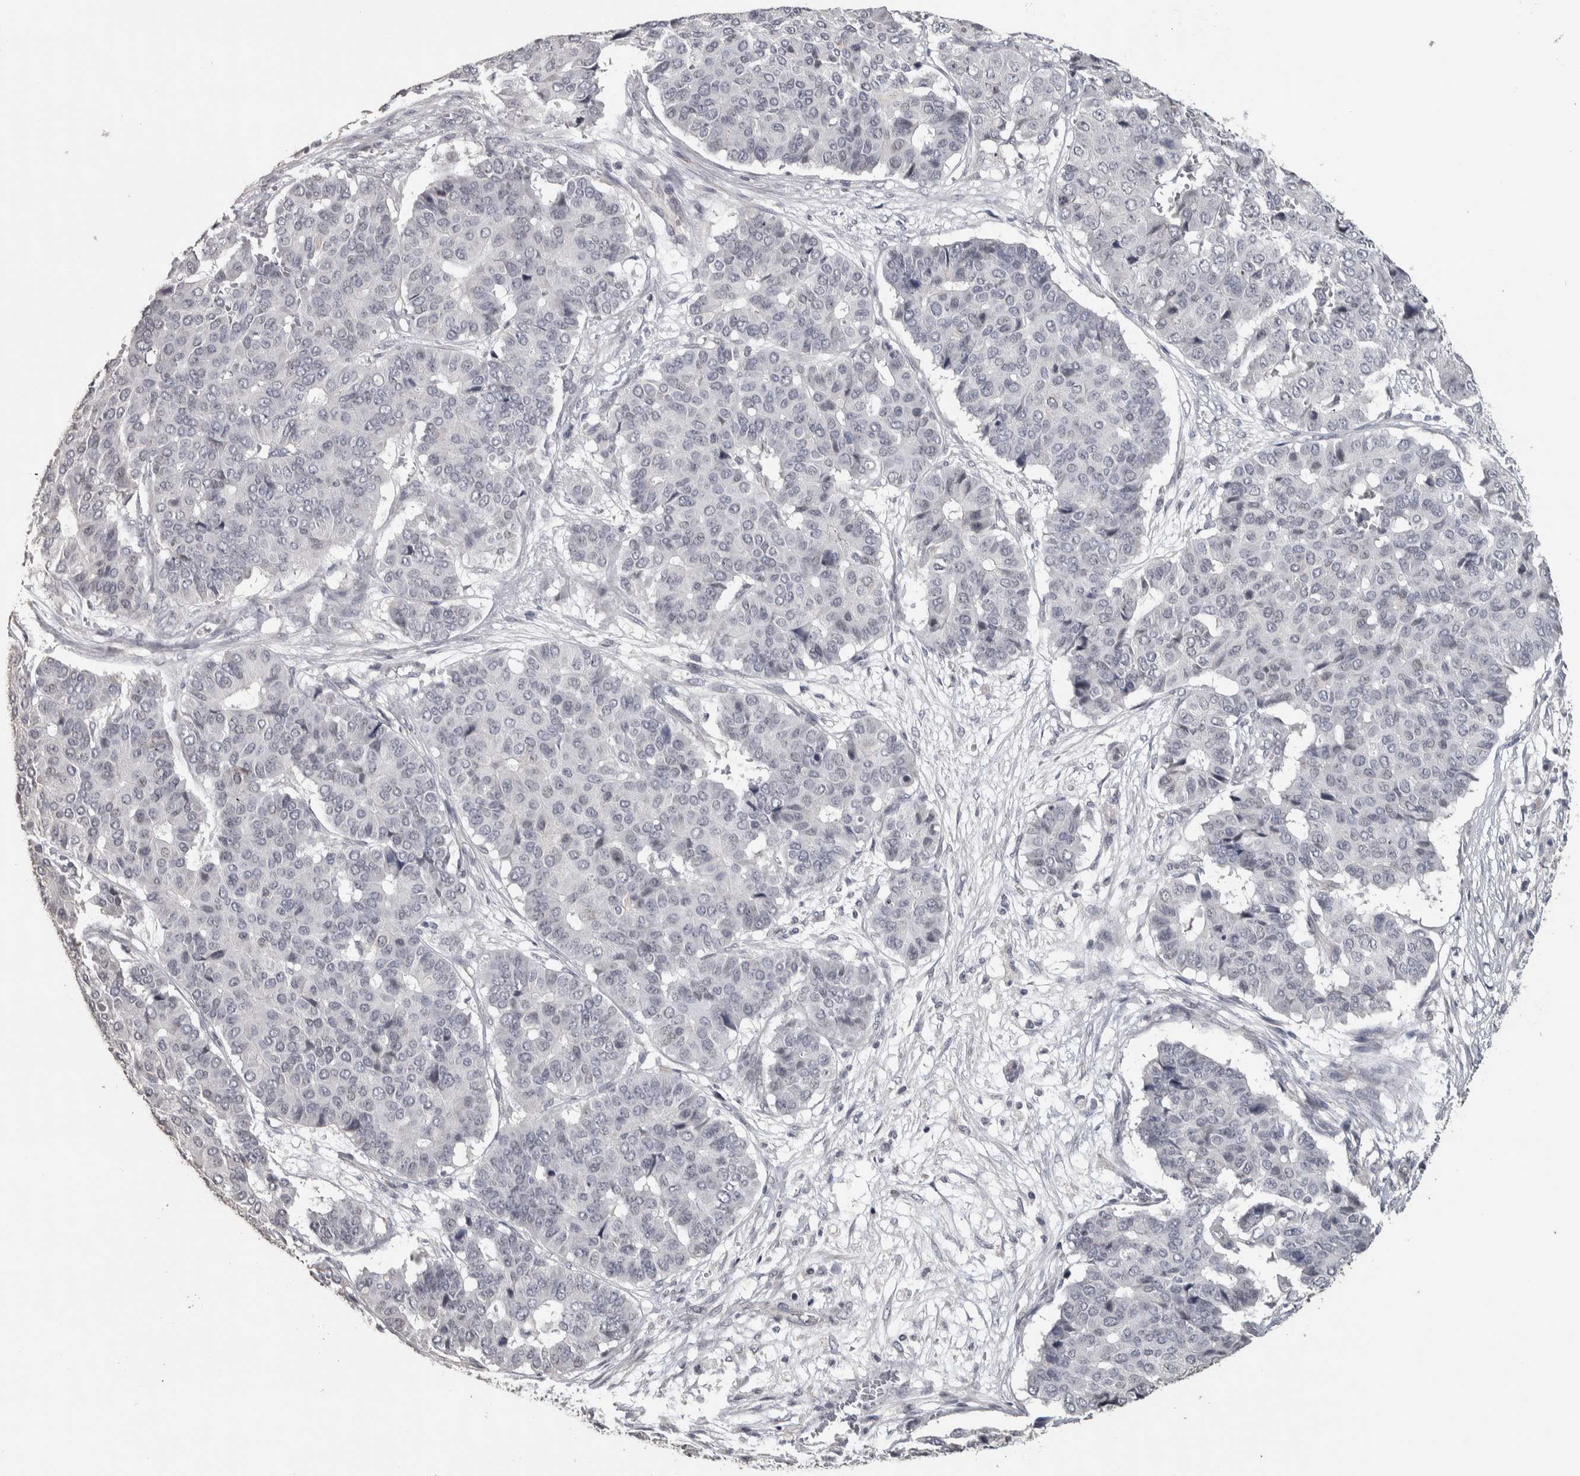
{"staining": {"intensity": "negative", "quantity": "none", "location": "none"}, "tissue": "pancreatic cancer", "cell_type": "Tumor cells", "image_type": "cancer", "snomed": [{"axis": "morphology", "description": "Adenocarcinoma, NOS"}, {"axis": "topography", "description": "Pancreas"}], "caption": "Tumor cells are negative for brown protein staining in pancreatic cancer.", "gene": "NECAB1", "patient": {"sex": "male", "age": 50}}